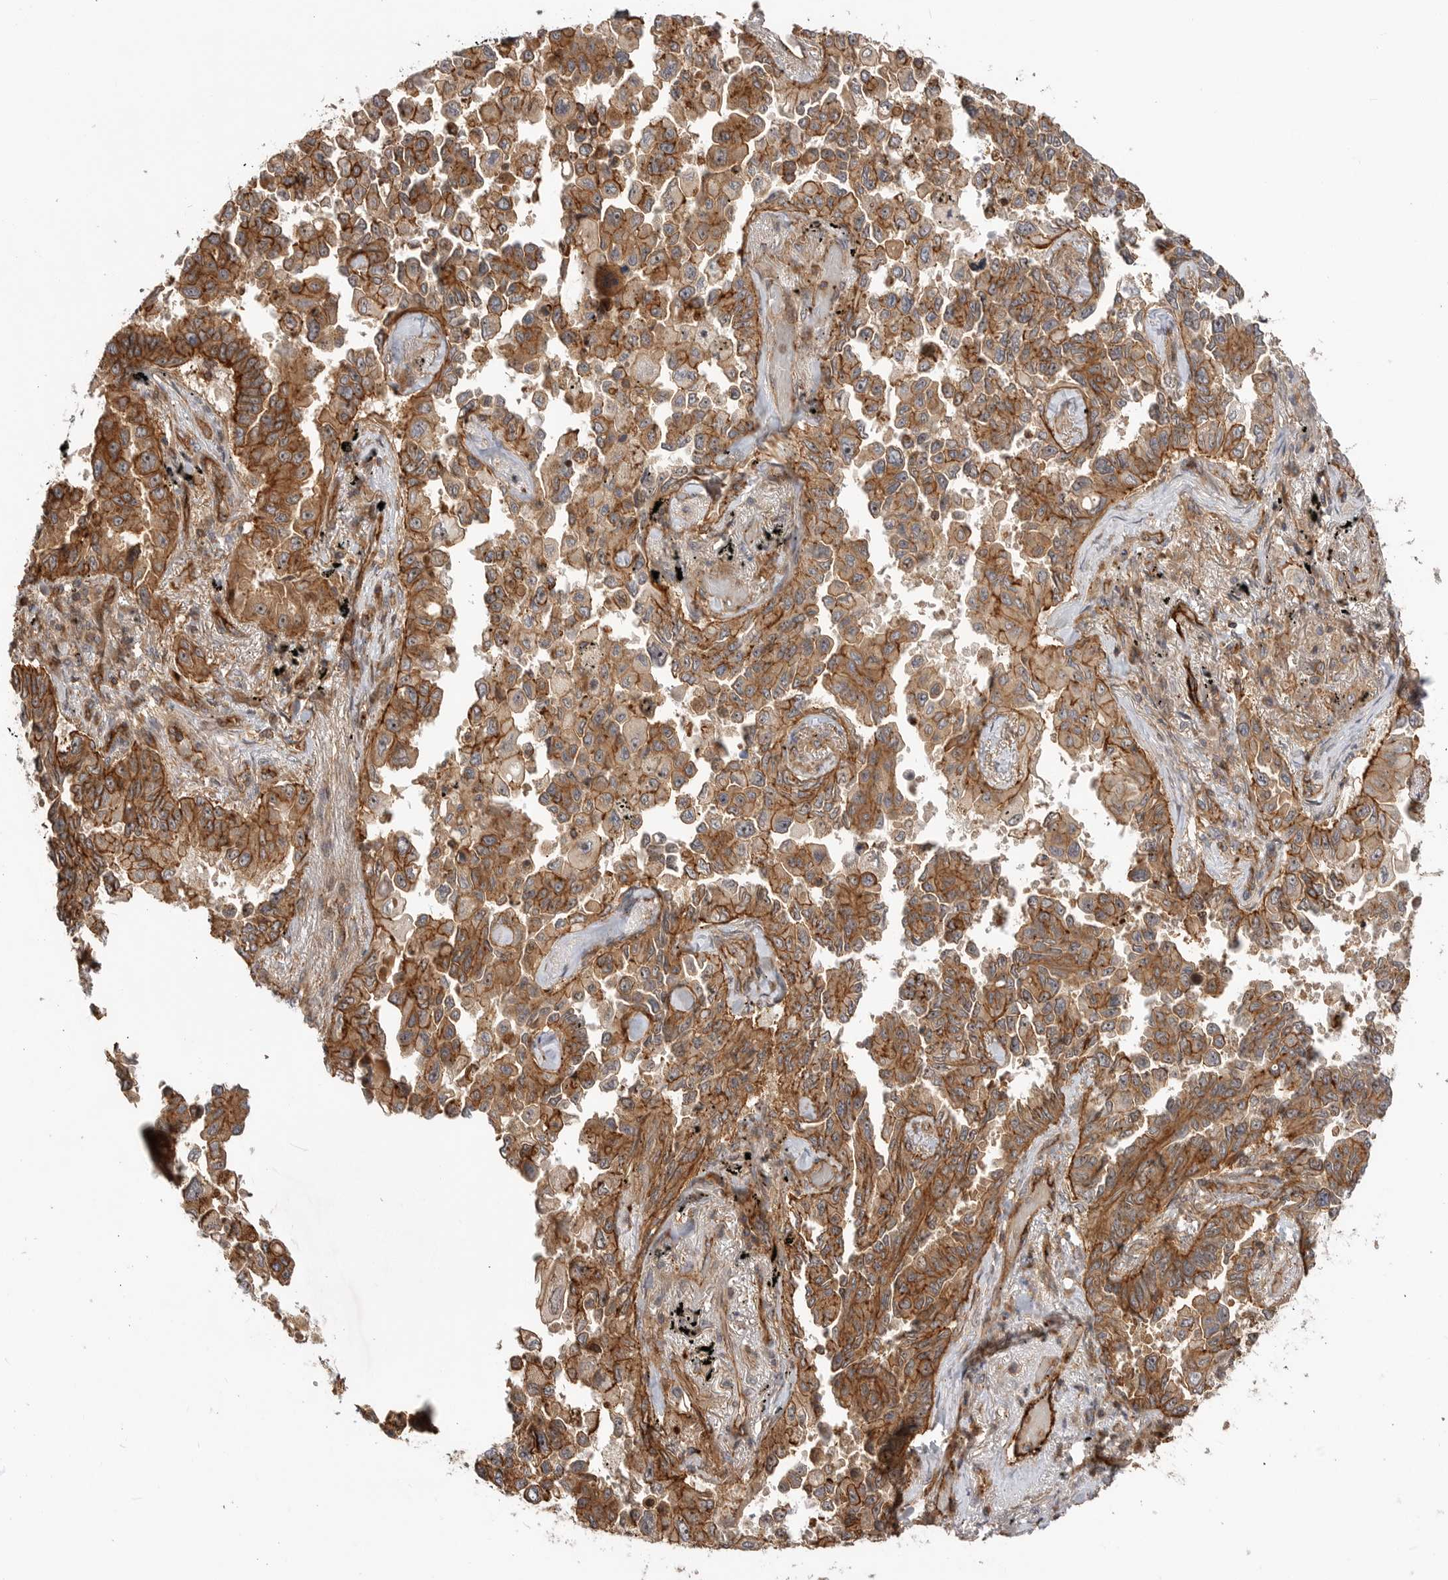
{"staining": {"intensity": "moderate", "quantity": ">75%", "location": "cytoplasmic/membranous"}, "tissue": "lung cancer", "cell_type": "Tumor cells", "image_type": "cancer", "snomed": [{"axis": "morphology", "description": "Adenocarcinoma, NOS"}, {"axis": "topography", "description": "Lung"}], "caption": "Tumor cells display moderate cytoplasmic/membranous expression in about >75% of cells in adenocarcinoma (lung). (Stains: DAB (3,3'-diaminobenzidine) in brown, nuclei in blue, Microscopy: brightfield microscopy at high magnification).", "gene": "GPATCH2", "patient": {"sex": "female", "age": 67}}